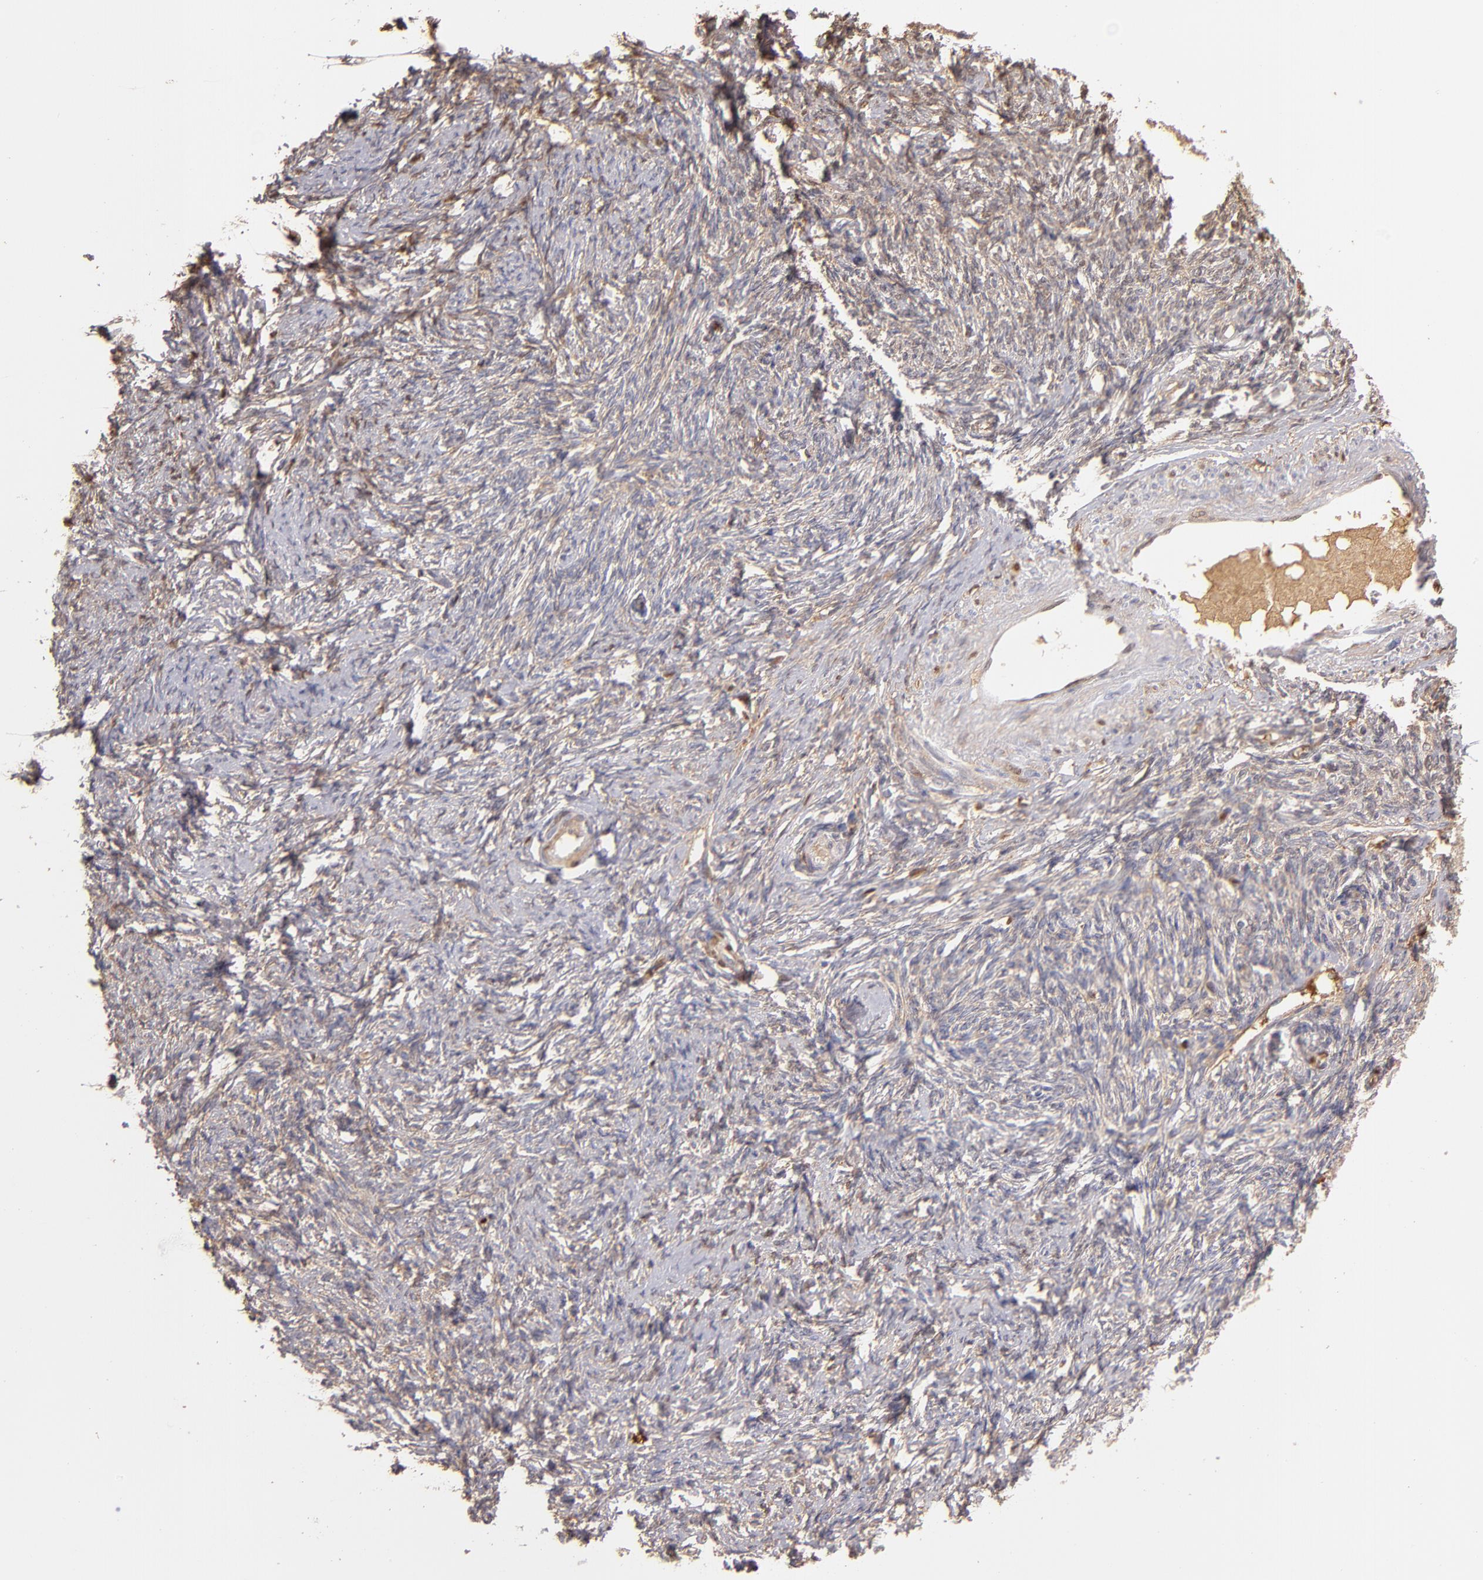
{"staining": {"intensity": "weak", "quantity": "25%-75%", "location": "cytoplasmic/membranous"}, "tissue": "ovarian cancer", "cell_type": "Tumor cells", "image_type": "cancer", "snomed": [{"axis": "morphology", "description": "Normal tissue, NOS"}, {"axis": "morphology", "description": "Cystadenocarcinoma, serous, NOS"}, {"axis": "topography", "description": "Ovary"}], "caption": "A low amount of weak cytoplasmic/membranous expression is present in about 25%-75% of tumor cells in ovarian serous cystadenocarcinoma tissue. The staining was performed using DAB, with brown indicating positive protein expression. Nuclei are stained blue with hematoxylin.", "gene": "SERPINC1", "patient": {"sex": "female", "age": 62}}